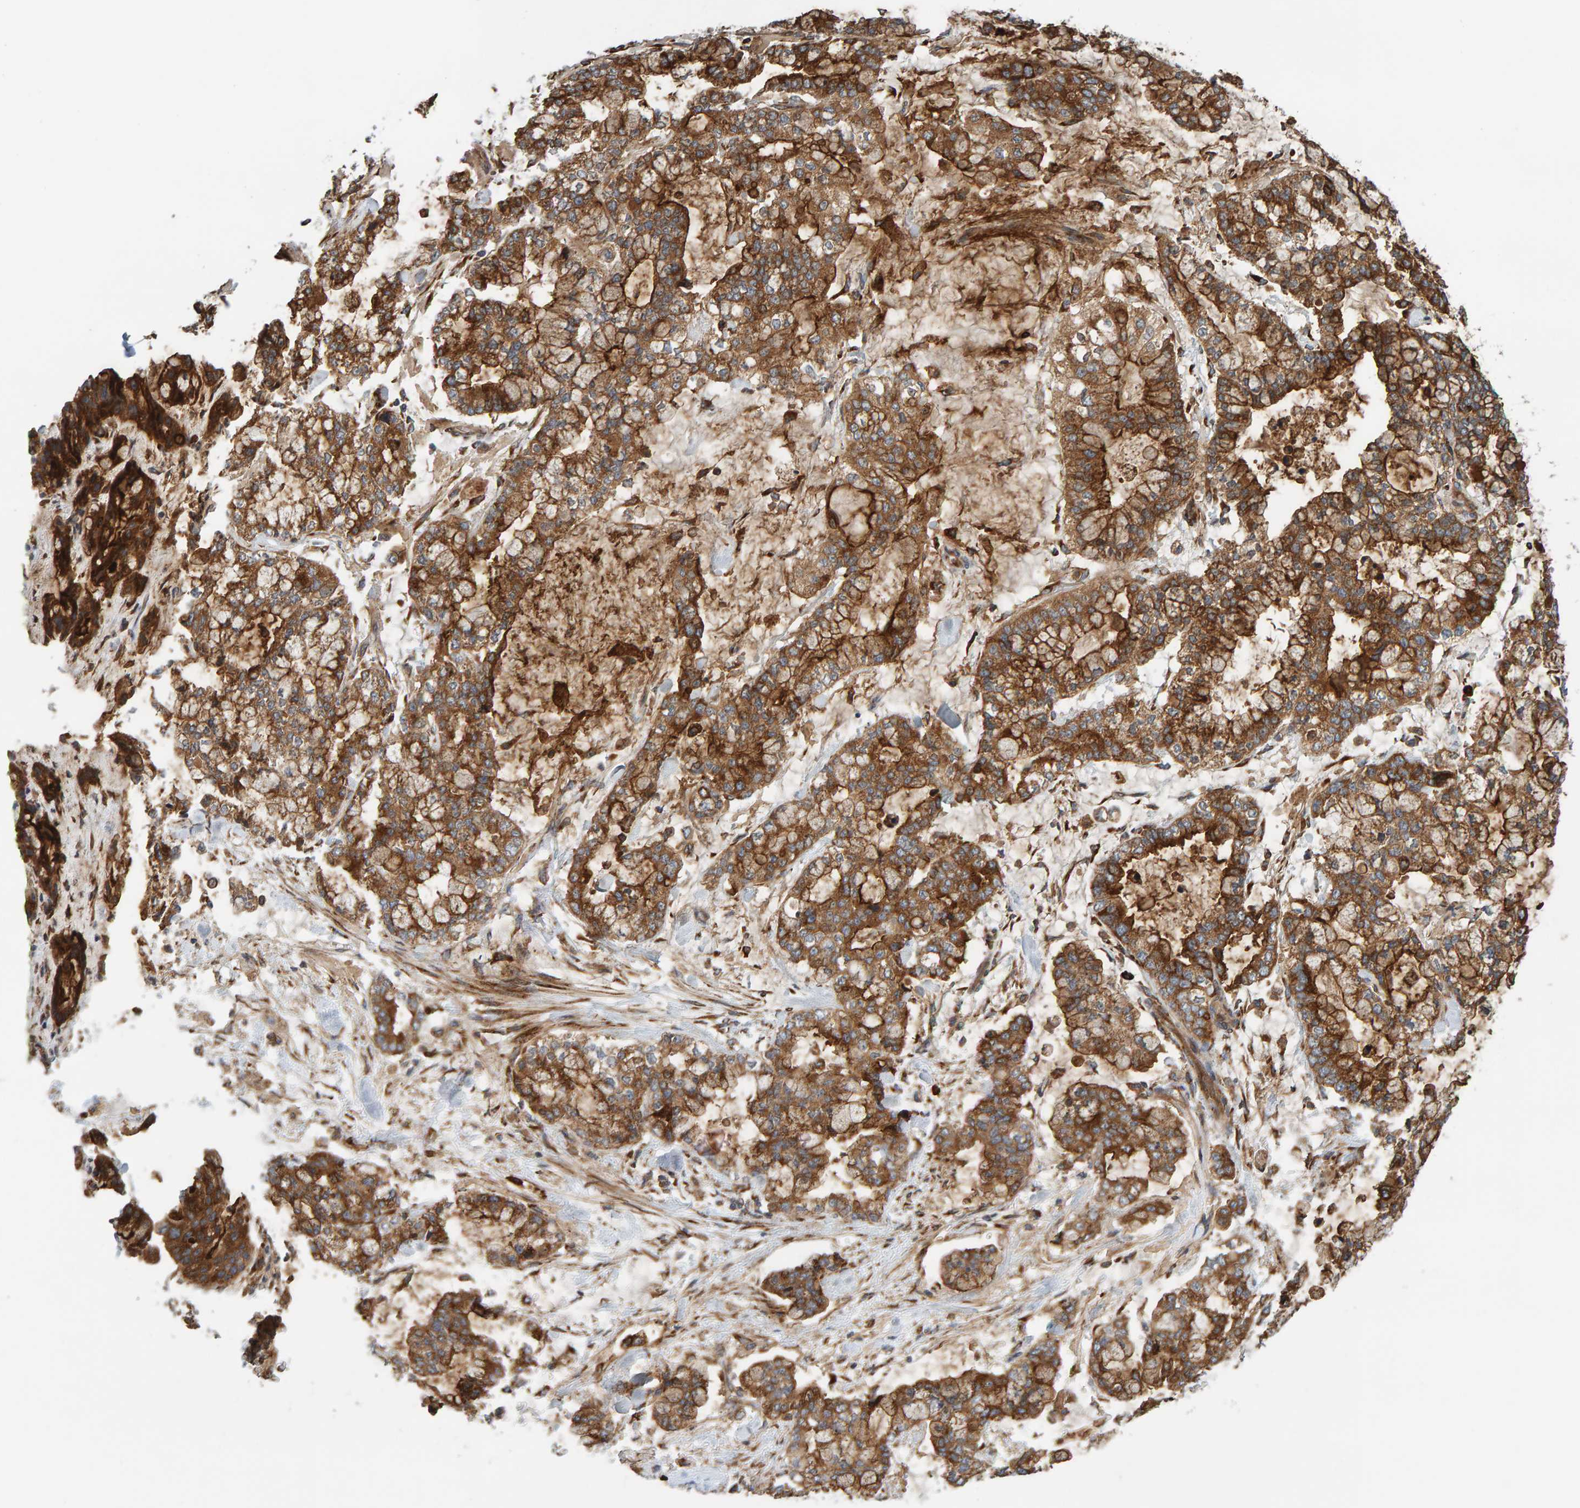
{"staining": {"intensity": "strong", "quantity": ">75%", "location": "cytoplasmic/membranous"}, "tissue": "stomach cancer", "cell_type": "Tumor cells", "image_type": "cancer", "snomed": [{"axis": "morphology", "description": "Normal tissue, NOS"}, {"axis": "morphology", "description": "Adenocarcinoma, NOS"}, {"axis": "topography", "description": "Stomach, upper"}, {"axis": "topography", "description": "Stomach"}], "caption": "A micrograph of adenocarcinoma (stomach) stained for a protein demonstrates strong cytoplasmic/membranous brown staining in tumor cells. (brown staining indicates protein expression, while blue staining denotes nuclei).", "gene": "BAIAP2", "patient": {"sex": "male", "age": 76}}